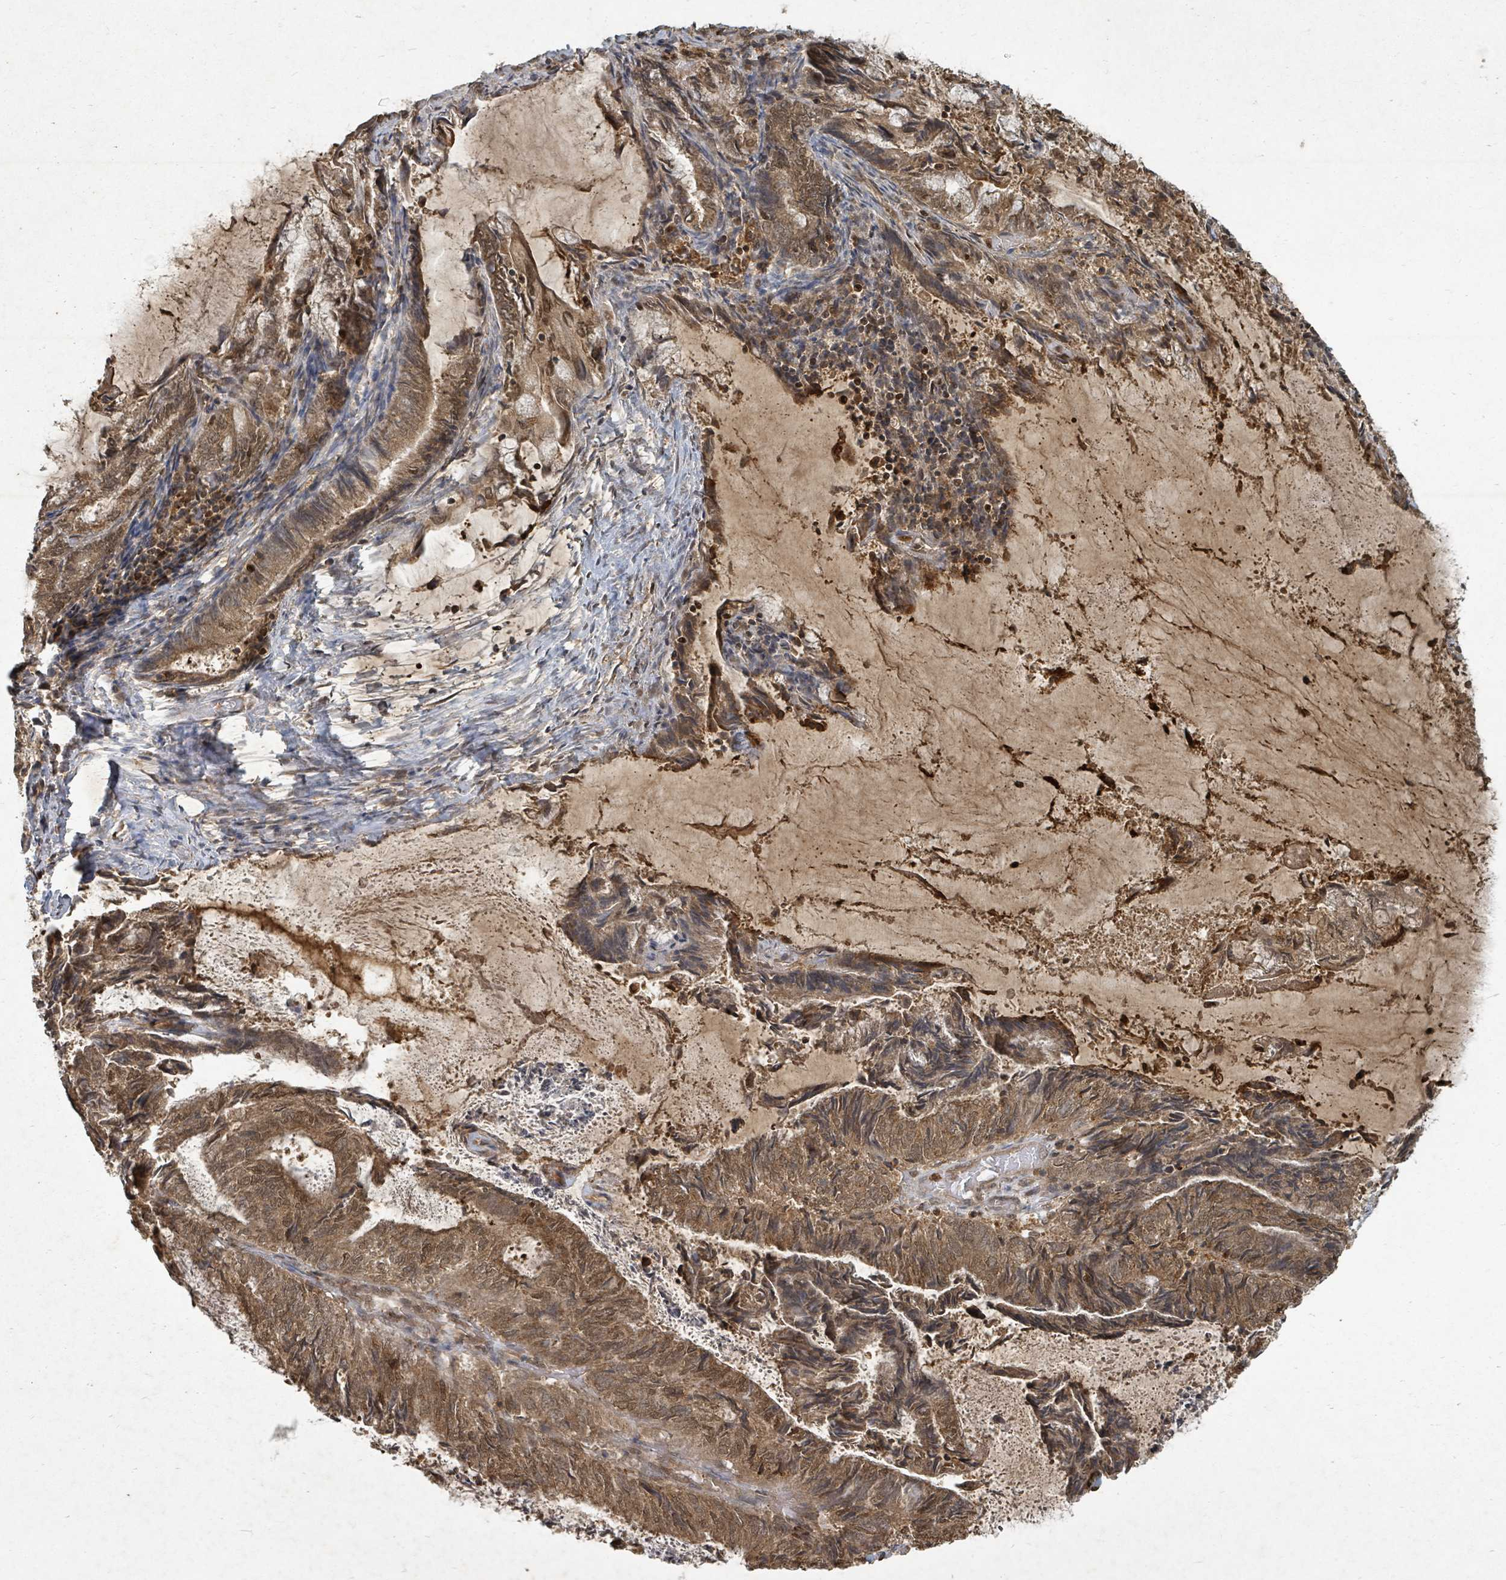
{"staining": {"intensity": "moderate", "quantity": ">75%", "location": "cytoplasmic/membranous,nuclear"}, "tissue": "endometrial cancer", "cell_type": "Tumor cells", "image_type": "cancer", "snomed": [{"axis": "morphology", "description": "Adenocarcinoma, NOS"}, {"axis": "topography", "description": "Endometrium"}], "caption": "Protein expression analysis of human adenocarcinoma (endometrial) reveals moderate cytoplasmic/membranous and nuclear positivity in about >75% of tumor cells.", "gene": "KDM4E", "patient": {"sex": "female", "age": 80}}